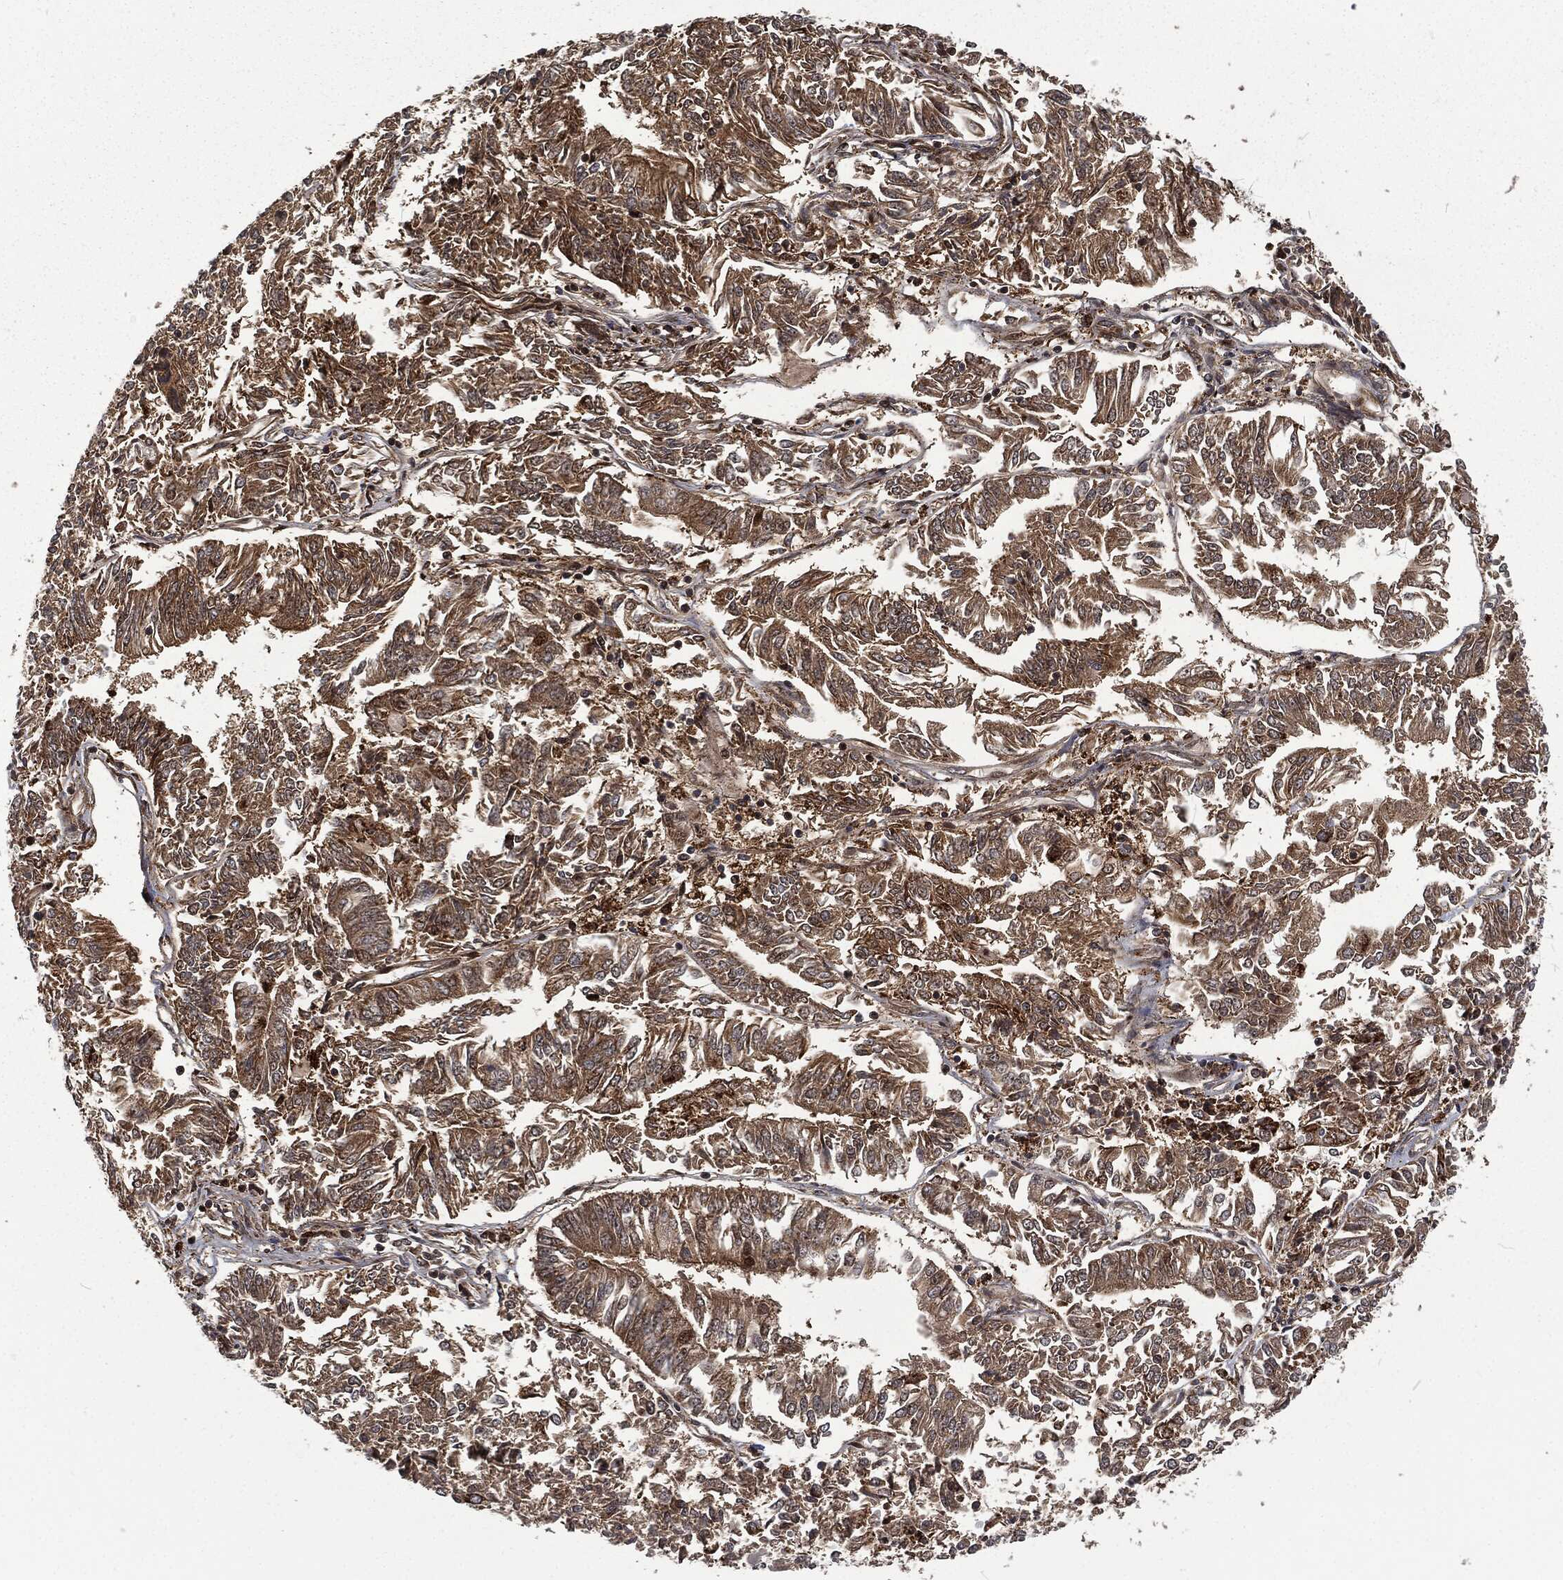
{"staining": {"intensity": "moderate", "quantity": ">75%", "location": "cytoplasmic/membranous"}, "tissue": "endometrial cancer", "cell_type": "Tumor cells", "image_type": "cancer", "snomed": [{"axis": "morphology", "description": "Adenocarcinoma, NOS"}, {"axis": "topography", "description": "Endometrium"}], "caption": "Endometrial cancer stained for a protein (brown) exhibits moderate cytoplasmic/membranous positive staining in approximately >75% of tumor cells.", "gene": "RFTN1", "patient": {"sex": "female", "age": 58}}